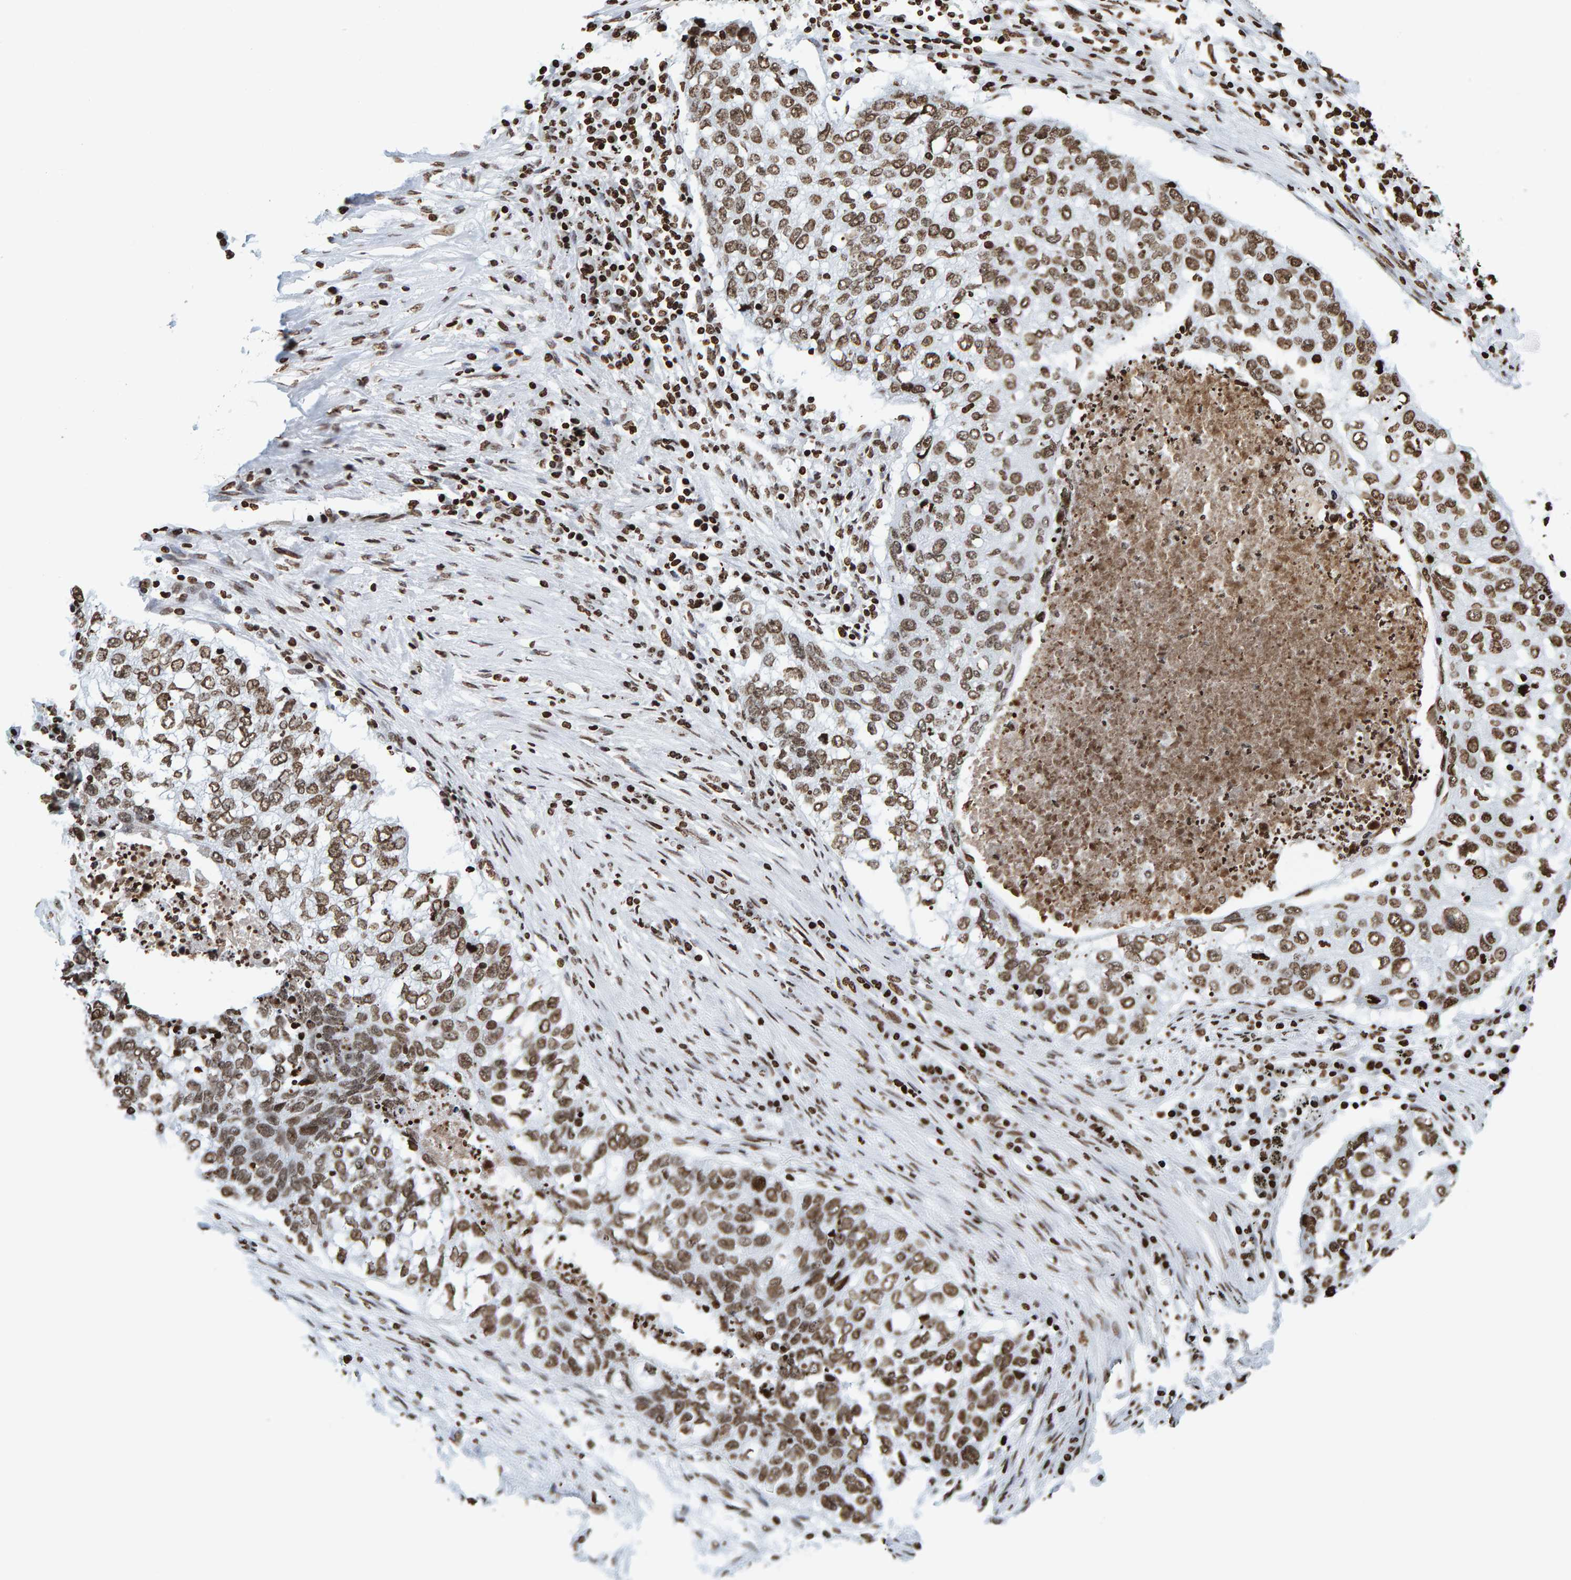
{"staining": {"intensity": "moderate", "quantity": ">75%", "location": "nuclear"}, "tissue": "lung cancer", "cell_type": "Tumor cells", "image_type": "cancer", "snomed": [{"axis": "morphology", "description": "Squamous cell carcinoma, NOS"}, {"axis": "topography", "description": "Lung"}], "caption": "Immunohistochemical staining of squamous cell carcinoma (lung) shows moderate nuclear protein positivity in about >75% of tumor cells.", "gene": "BRF2", "patient": {"sex": "female", "age": 63}}